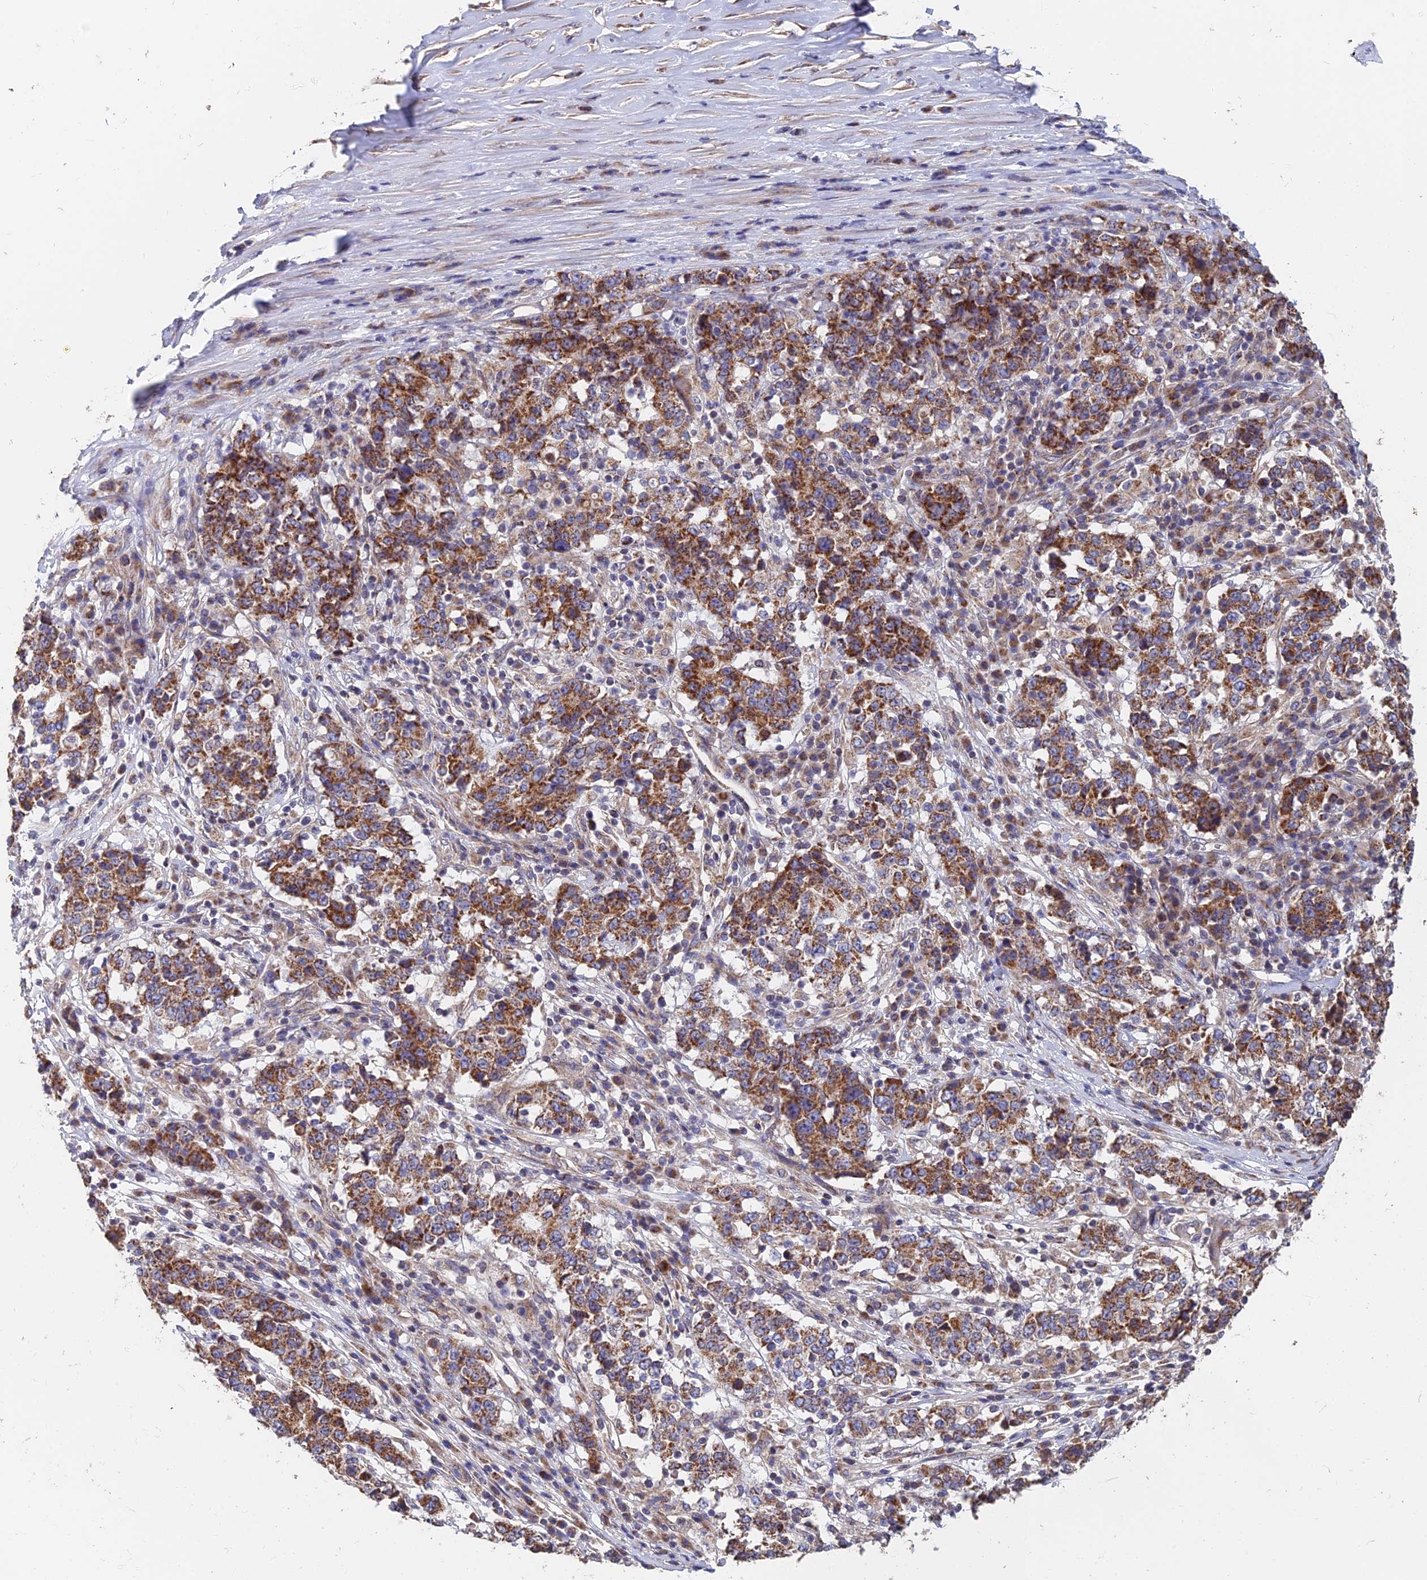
{"staining": {"intensity": "strong", "quantity": ">75%", "location": "cytoplasmic/membranous"}, "tissue": "stomach cancer", "cell_type": "Tumor cells", "image_type": "cancer", "snomed": [{"axis": "morphology", "description": "Adenocarcinoma, NOS"}, {"axis": "topography", "description": "Stomach"}], "caption": "Immunohistochemistry (IHC) image of adenocarcinoma (stomach) stained for a protein (brown), which shows high levels of strong cytoplasmic/membranous expression in approximately >75% of tumor cells.", "gene": "ECSIT", "patient": {"sex": "male", "age": 59}}